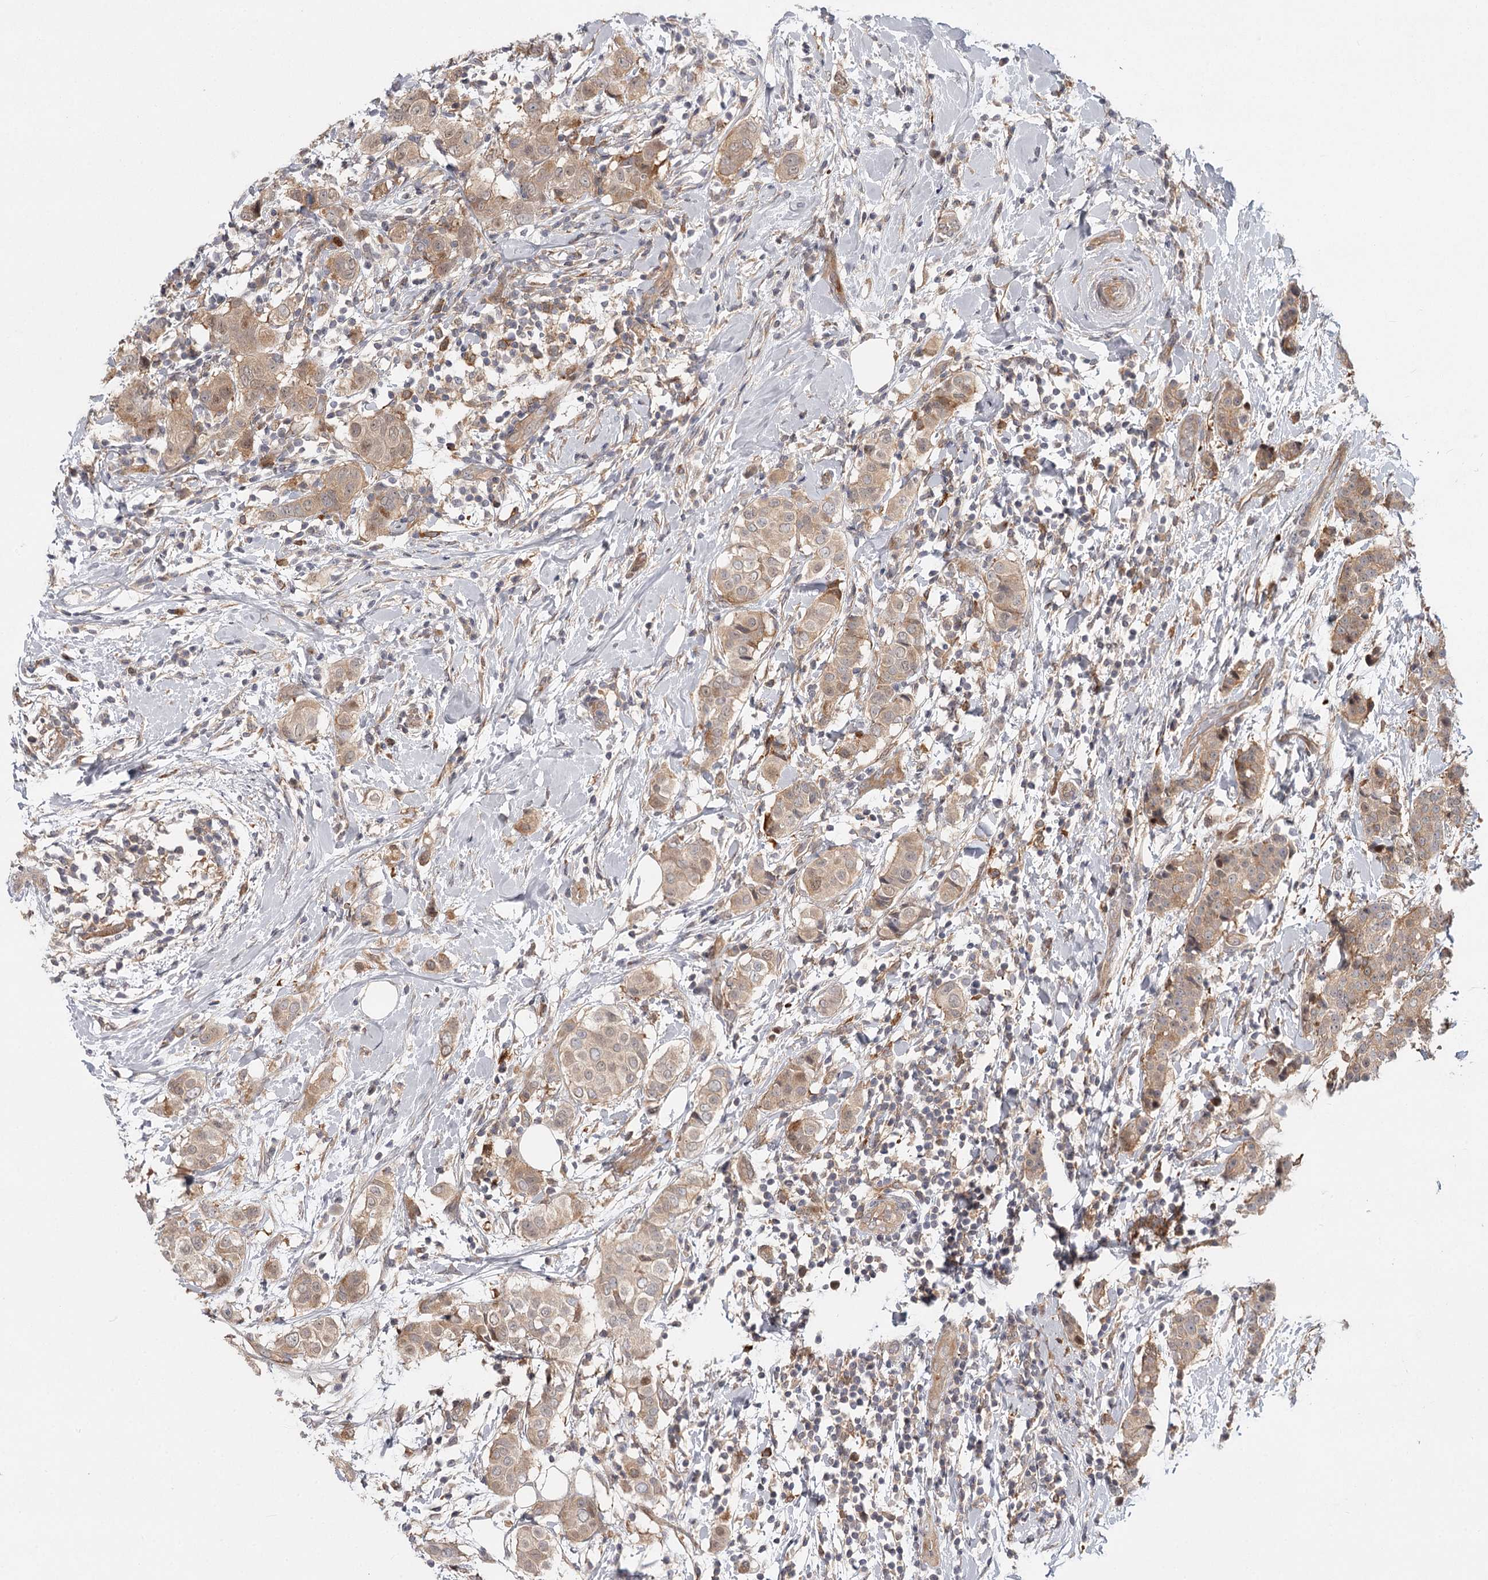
{"staining": {"intensity": "moderate", "quantity": "<25%", "location": "cytoplasmic/membranous"}, "tissue": "breast cancer", "cell_type": "Tumor cells", "image_type": "cancer", "snomed": [{"axis": "morphology", "description": "Lobular carcinoma"}, {"axis": "topography", "description": "Breast"}], "caption": "The immunohistochemical stain shows moderate cytoplasmic/membranous positivity in tumor cells of lobular carcinoma (breast) tissue.", "gene": "CCNG2", "patient": {"sex": "female", "age": 51}}